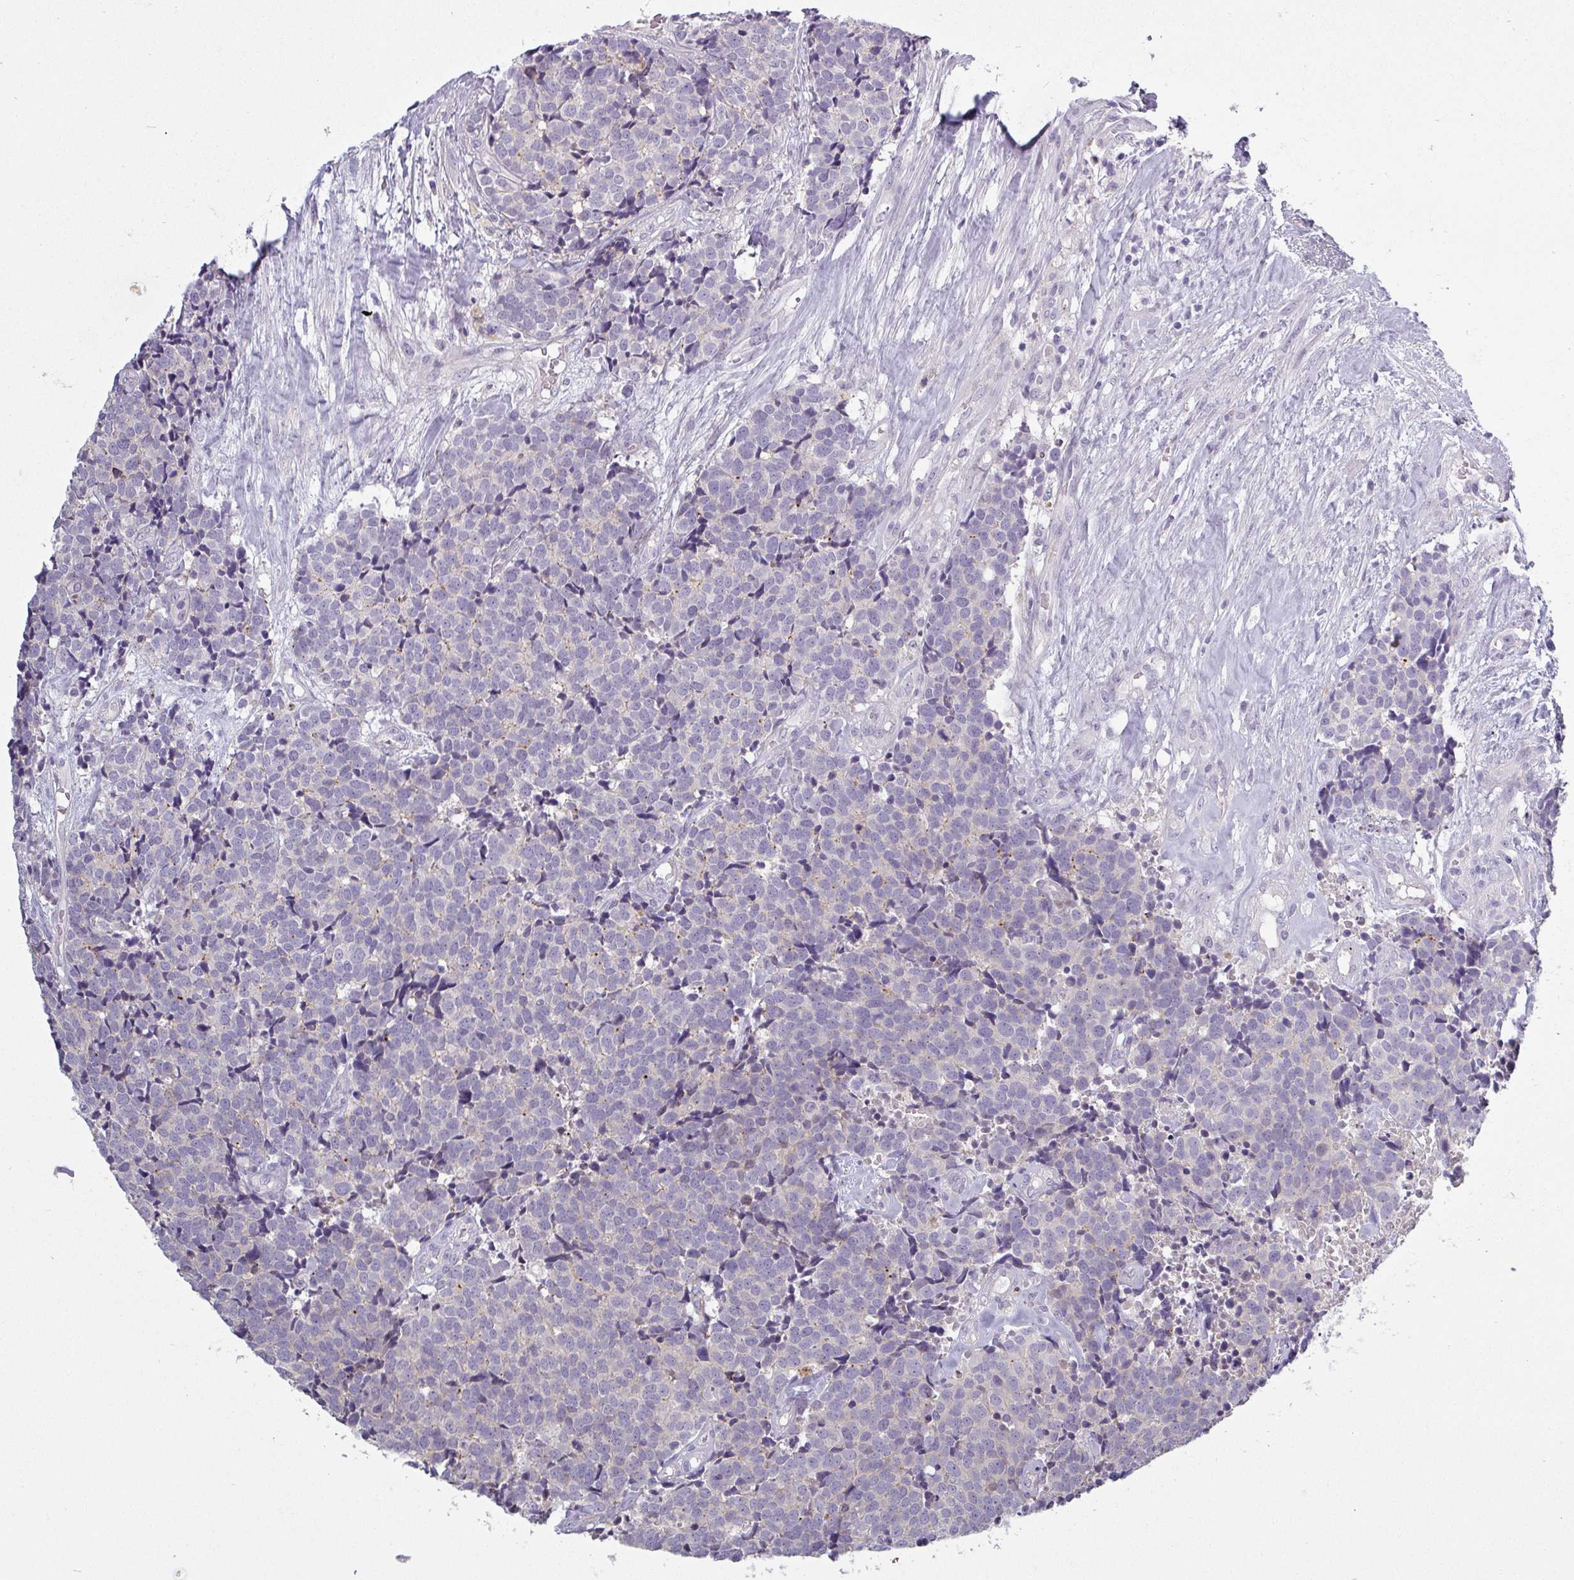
{"staining": {"intensity": "negative", "quantity": "none", "location": "none"}, "tissue": "carcinoid", "cell_type": "Tumor cells", "image_type": "cancer", "snomed": [{"axis": "morphology", "description": "Carcinoid, malignant, NOS"}, {"axis": "topography", "description": "Skin"}], "caption": "This is an immunohistochemistry (IHC) photomicrograph of human malignant carcinoid. There is no staining in tumor cells.", "gene": "C2orf16", "patient": {"sex": "female", "age": 79}}